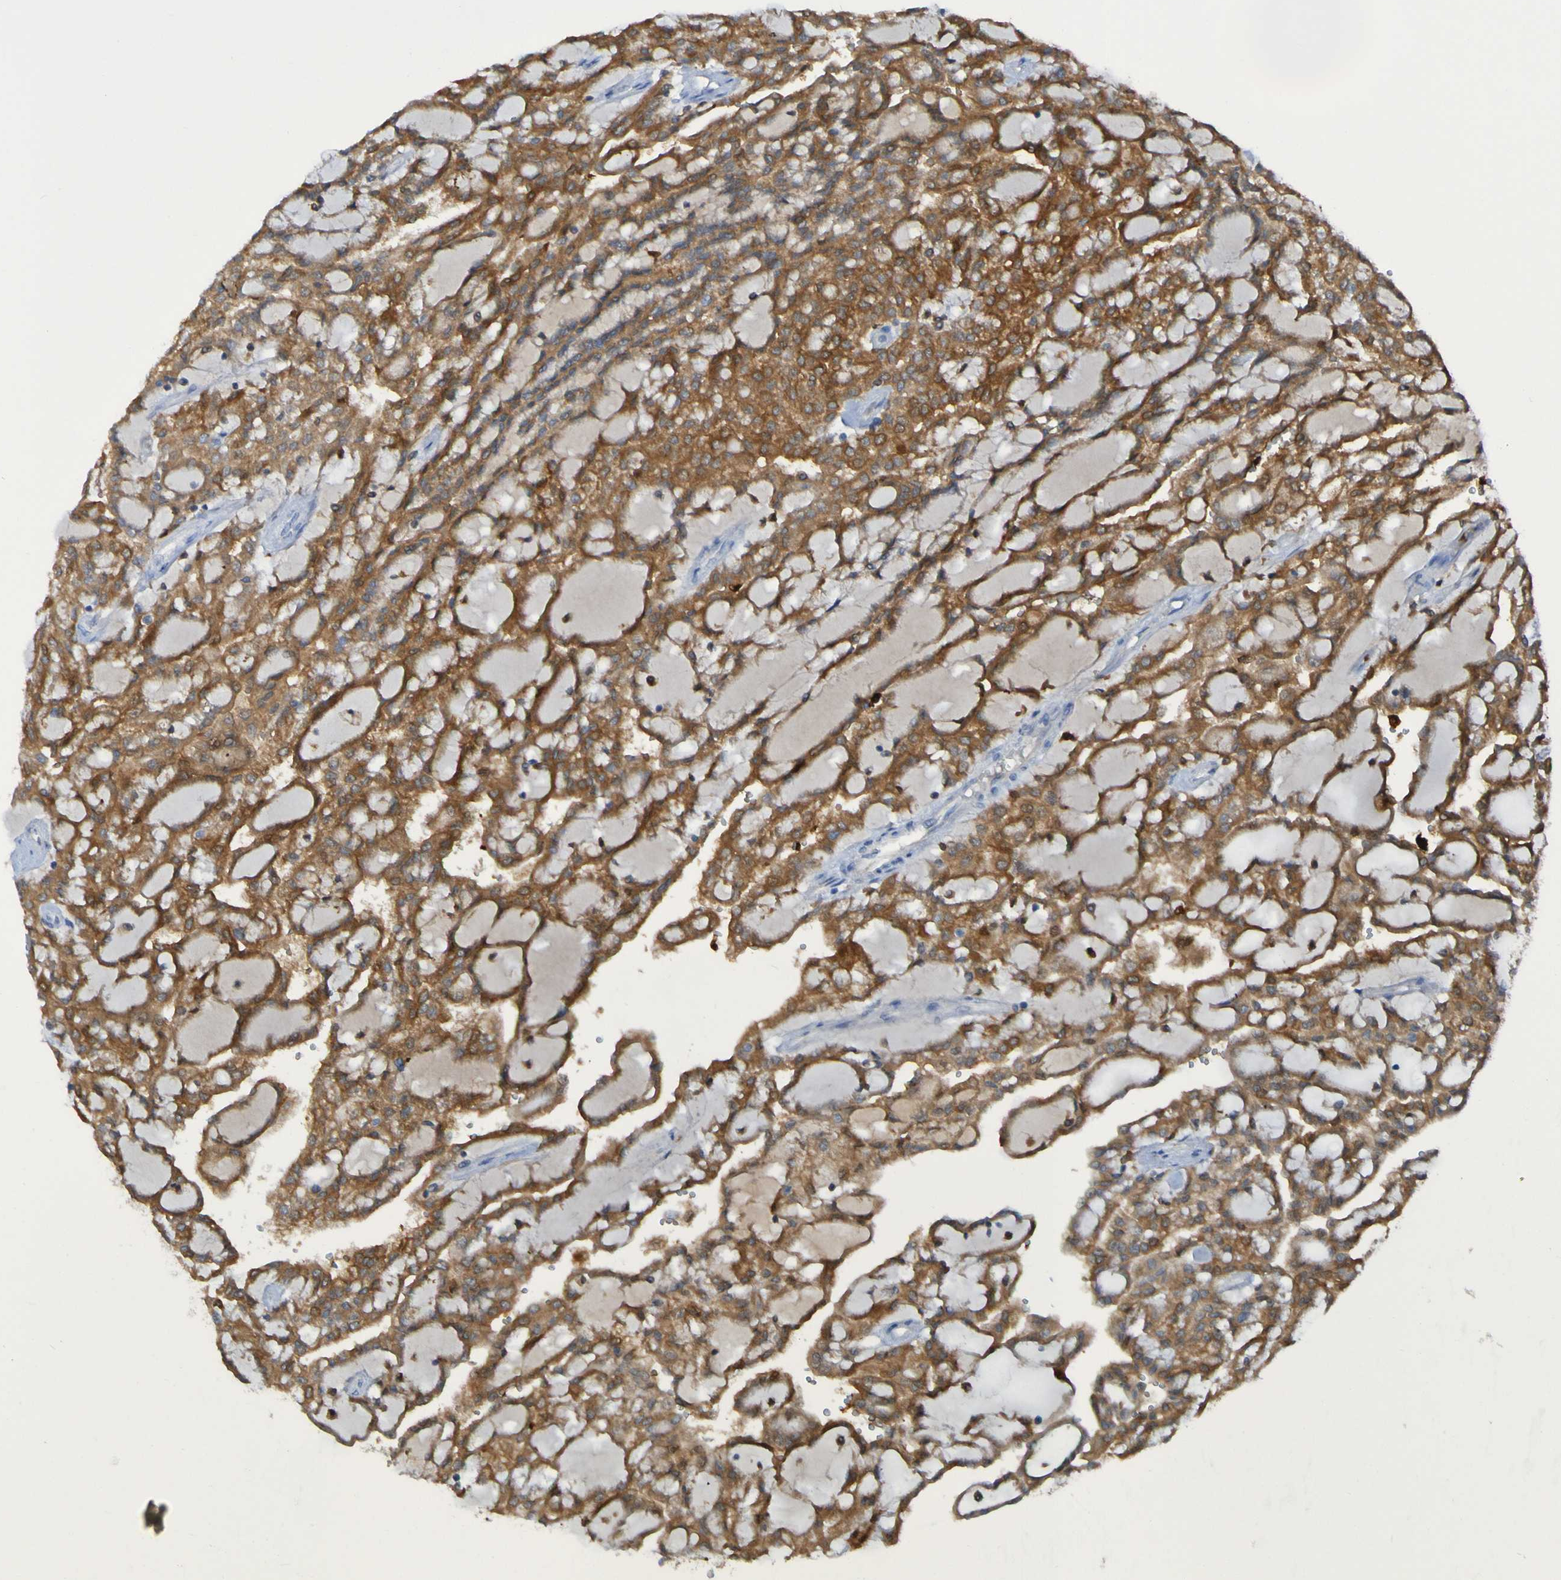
{"staining": {"intensity": "moderate", "quantity": ">75%", "location": "cytoplasmic/membranous"}, "tissue": "renal cancer", "cell_type": "Tumor cells", "image_type": "cancer", "snomed": [{"axis": "morphology", "description": "Adenocarcinoma, NOS"}, {"axis": "topography", "description": "Kidney"}], "caption": "Immunohistochemical staining of renal cancer (adenocarcinoma) shows medium levels of moderate cytoplasmic/membranous protein positivity in about >75% of tumor cells. The protein of interest is shown in brown color, while the nuclei are stained blue.", "gene": "MPPE1", "patient": {"sex": "male", "age": 63}}